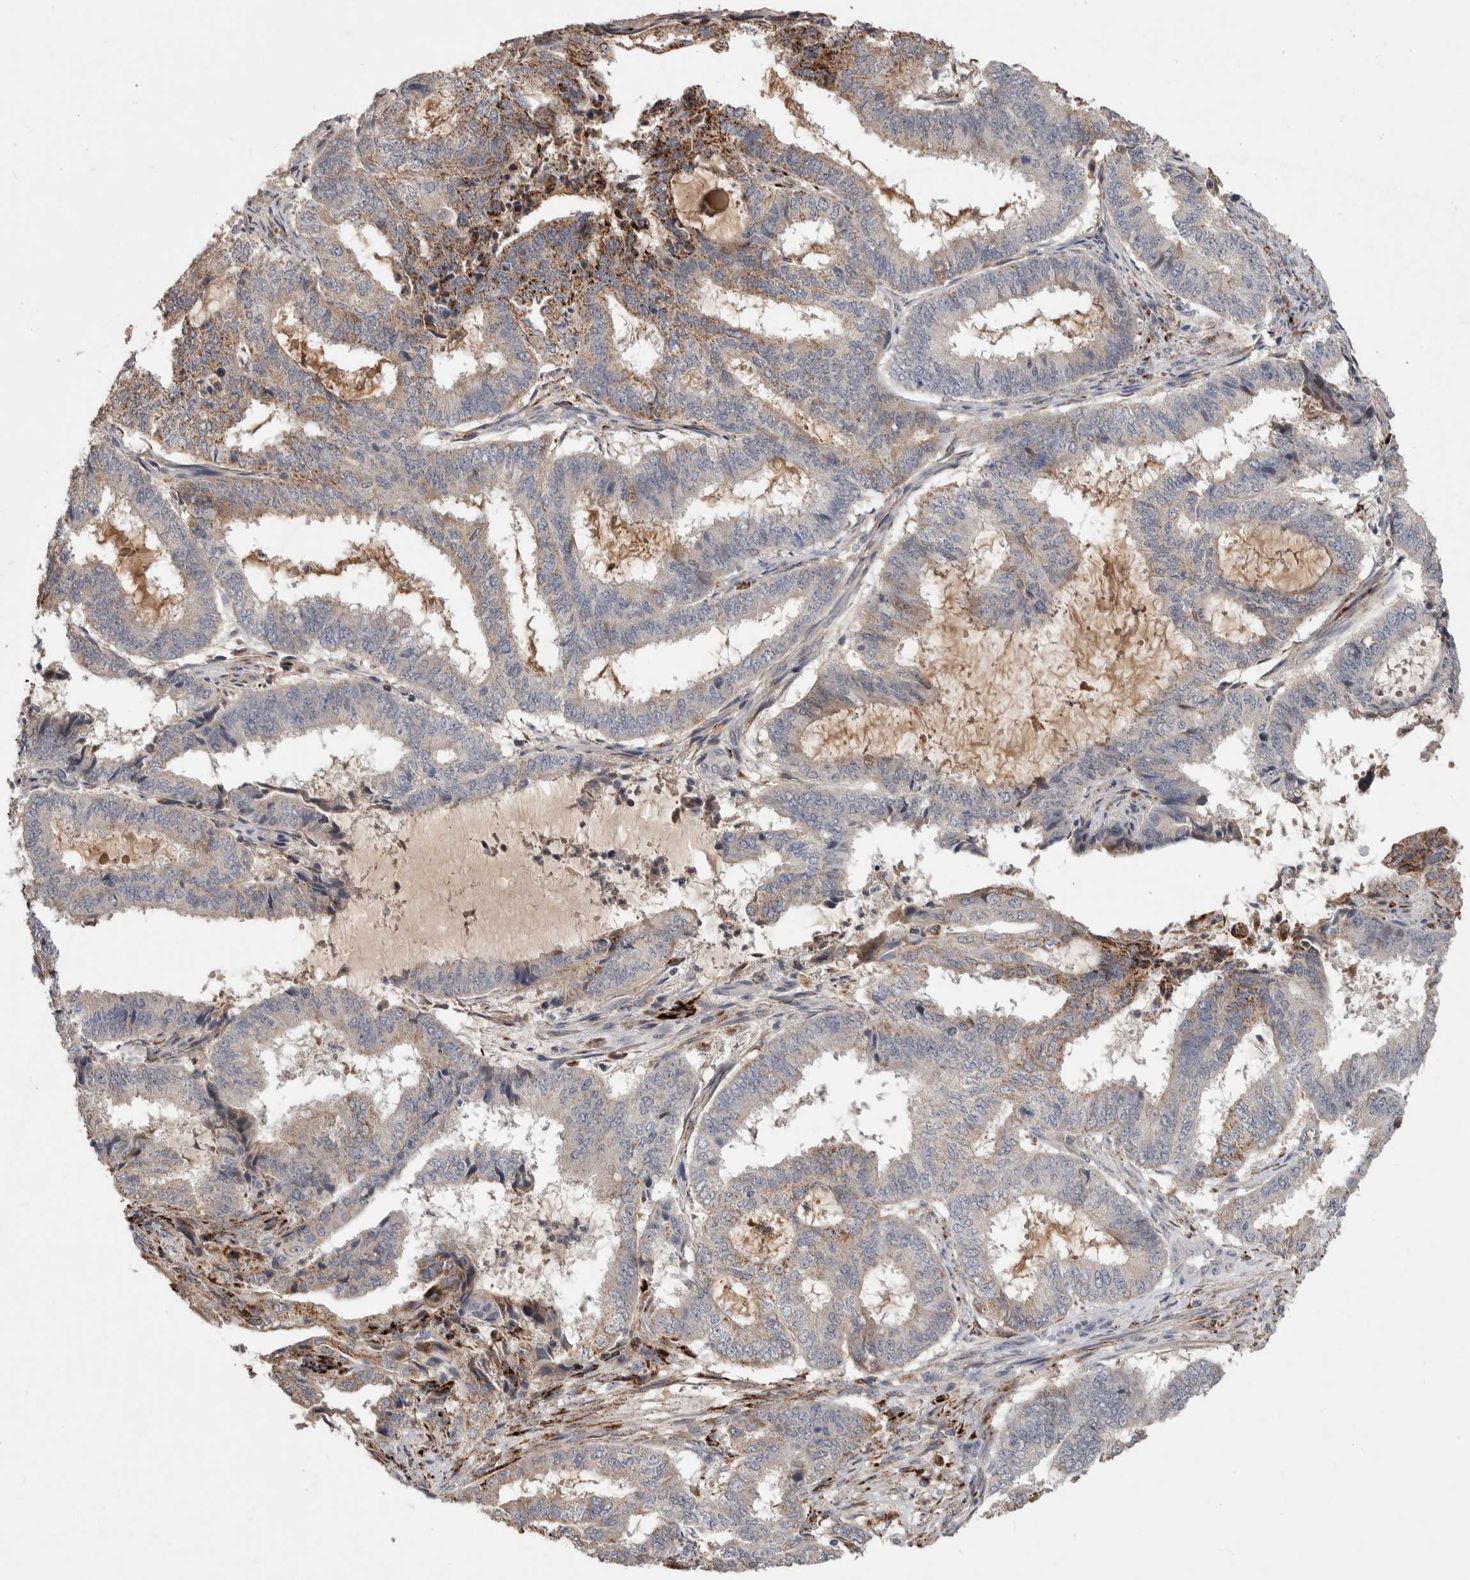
{"staining": {"intensity": "moderate", "quantity": "<25%", "location": "cytoplasmic/membranous"}, "tissue": "endometrial cancer", "cell_type": "Tumor cells", "image_type": "cancer", "snomed": [{"axis": "morphology", "description": "Adenocarcinoma, NOS"}, {"axis": "topography", "description": "Endometrium"}], "caption": "Human adenocarcinoma (endometrial) stained for a protein (brown) demonstrates moderate cytoplasmic/membranous positive staining in approximately <25% of tumor cells.", "gene": "CHRM3", "patient": {"sex": "female", "age": 51}}